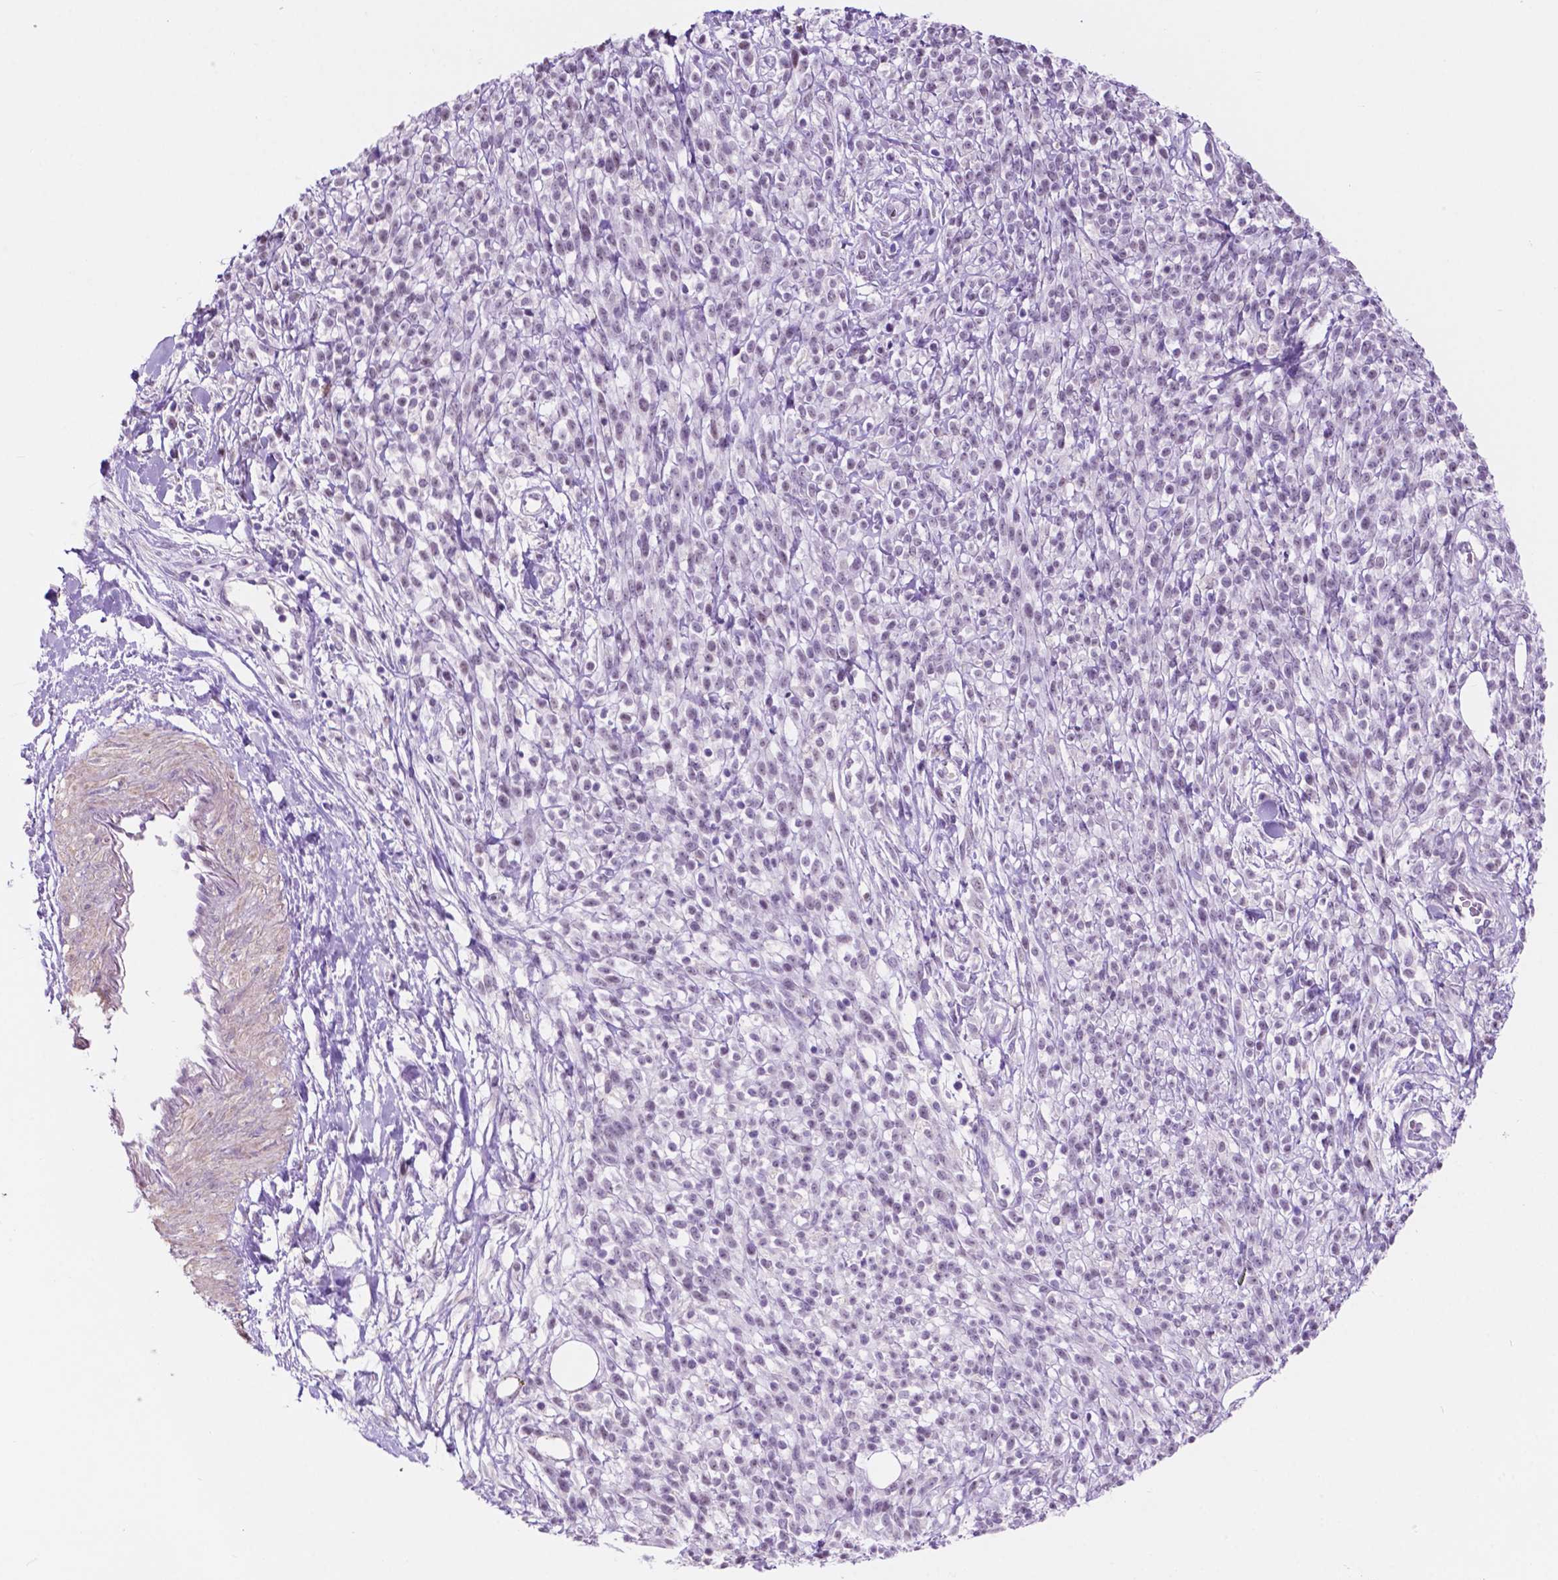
{"staining": {"intensity": "negative", "quantity": "none", "location": "none"}, "tissue": "melanoma", "cell_type": "Tumor cells", "image_type": "cancer", "snomed": [{"axis": "morphology", "description": "Malignant melanoma, NOS"}, {"axis": "topography", "description": "Skin"}, {"axis": "topography", "description": "Skin of trunk"}], "caption": "There is no significant expression in tumor cells of malignant melanoma.", "gene": "ACY3", "patient": {"sex": "male", "age": 74}}